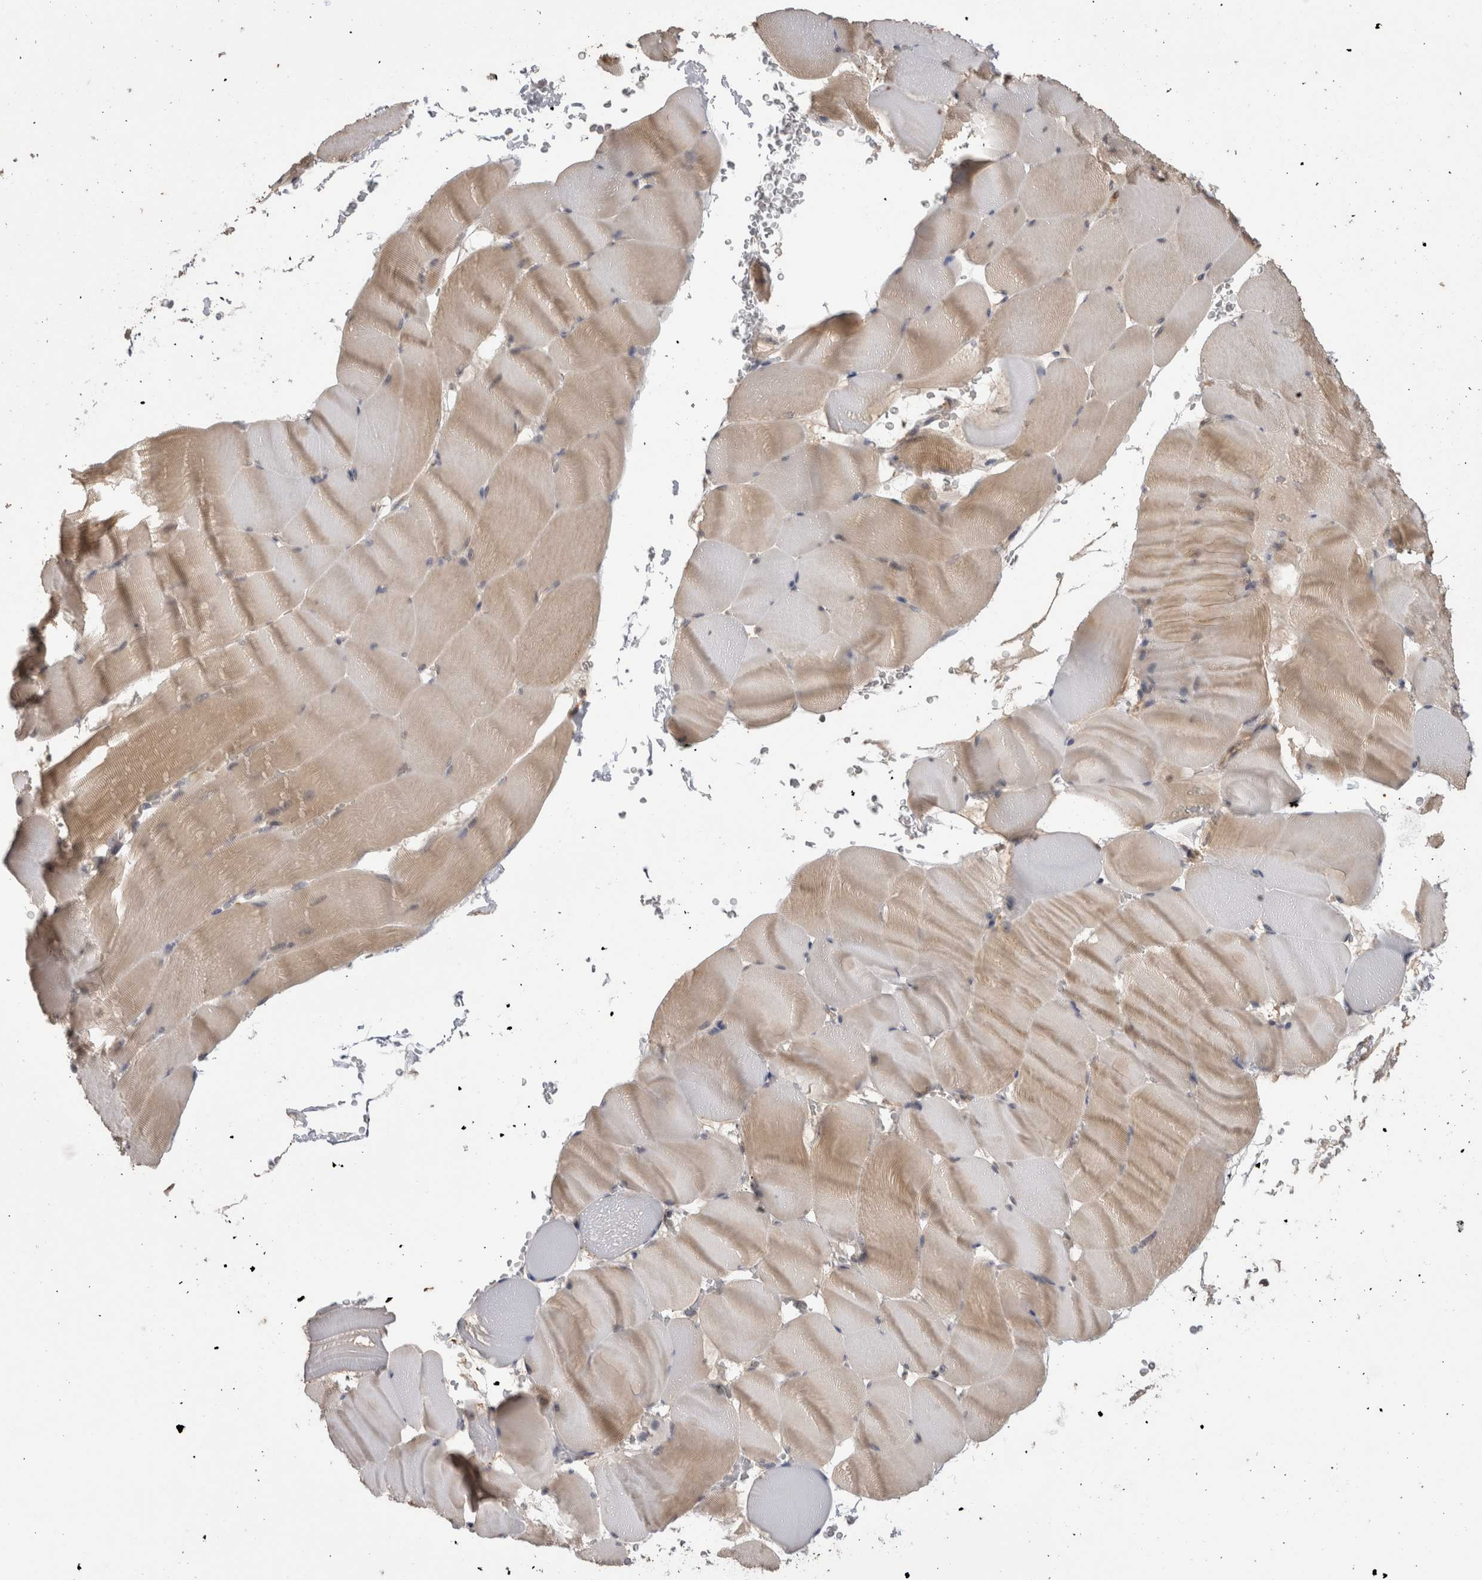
{"staining": {"intensity": "weak", "quantity": "25%-75%", "location": "cytoplasmic/membranous"}, "tissue": "skeletal muscle", "cell_type": "Myocytes", "image_type": "normal", "snomed": [{"axis": "morphology", "description": "Normal tissue, NOS"}, {"axis": "topography", "description": "Skeletal muscle"}], "caption": "DAB immunohistochemical staining of unremarkable skeletal muscle exhibits weak cytoplasmic/membranous protein staining in approximately 25%-75% of myocytes.", "gene": "TBCE", "patient": {"sex": "male", "age": 62}}